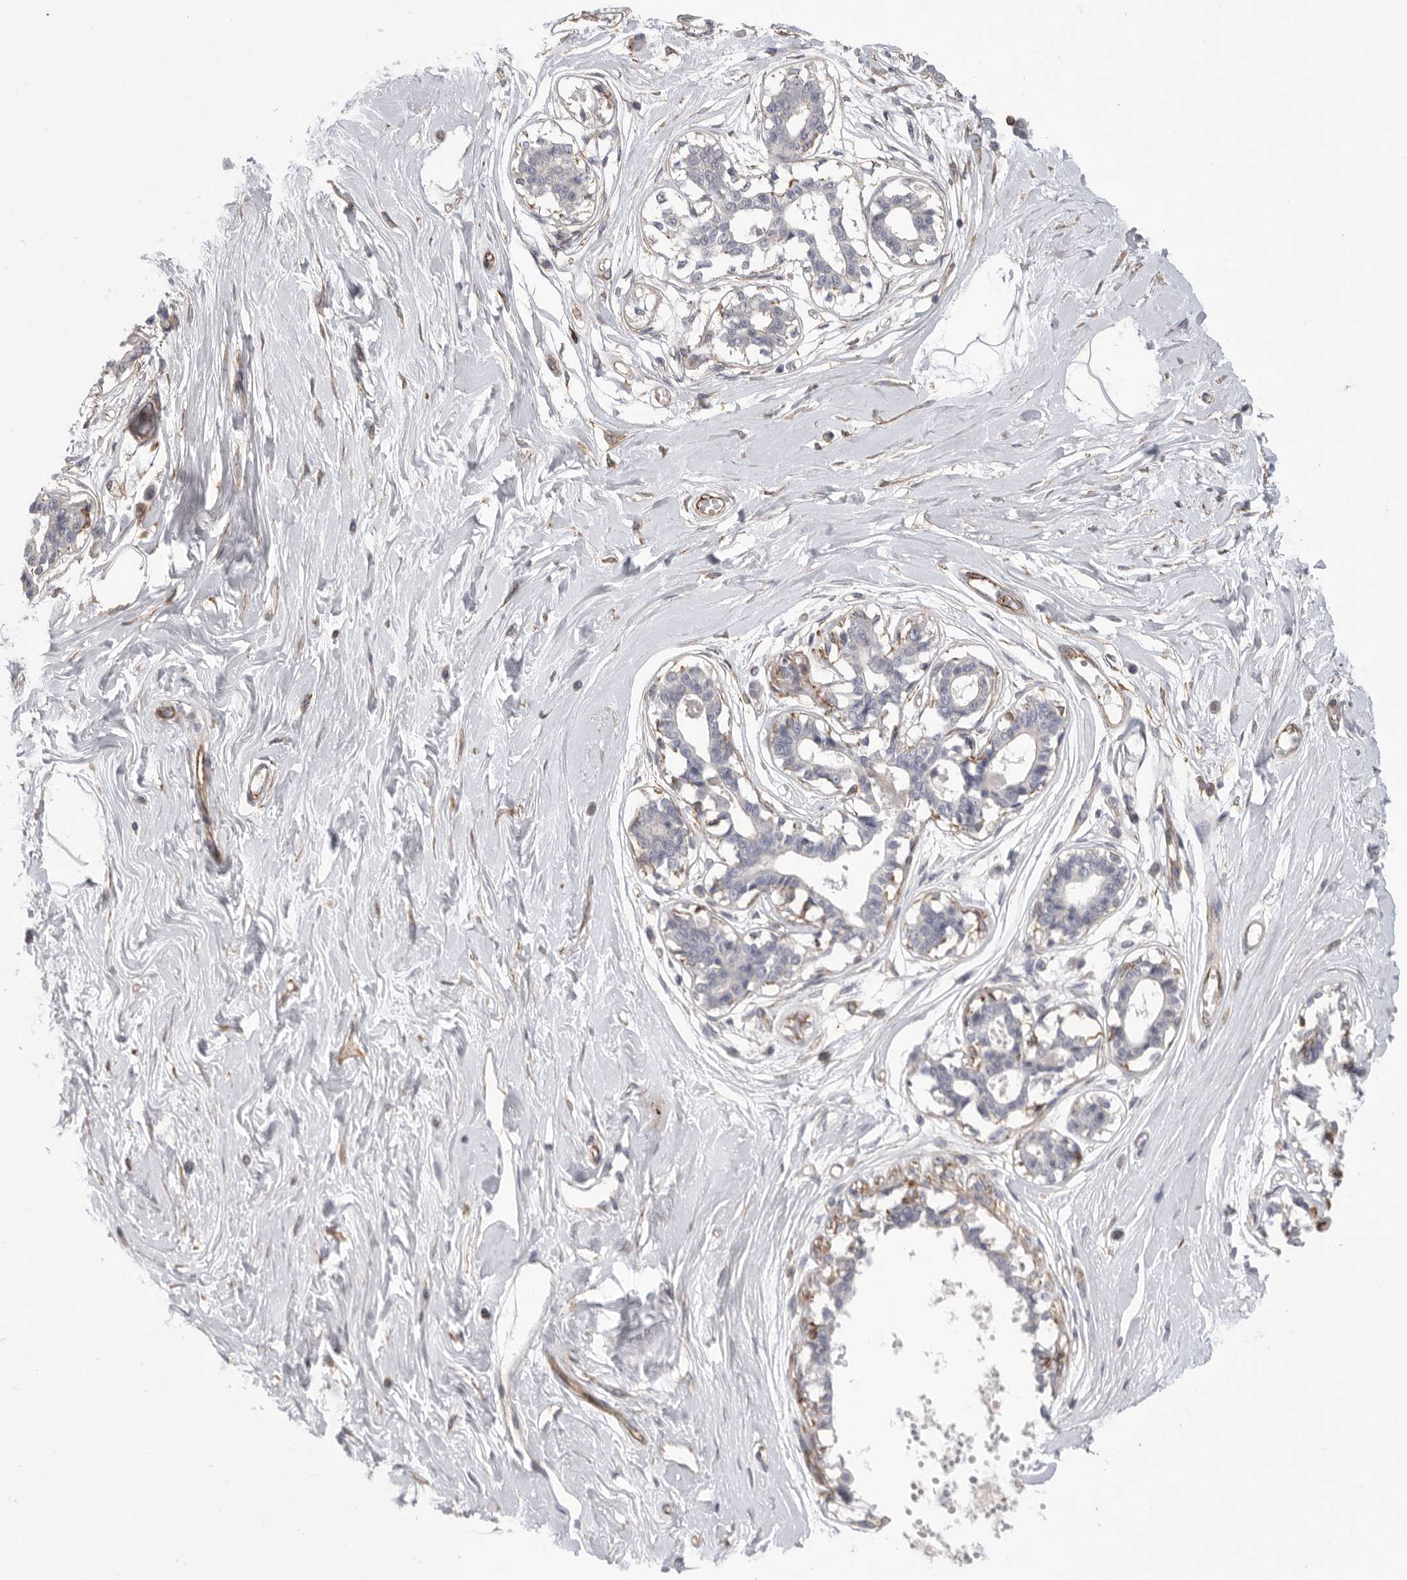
{"staining": {"intensity": "negative", "quantity": "none", "location": "none"}, "tissue": "breast", "cell_type": "Adipocytes", "image_type": "normal", "snomed": [{"axis": "morphology", "description": "Normal tissue, NOS"}, {"axis": "topography", "description": "Breast"}], "caption": "Immunohistochemistry micrograph of normal breast stained for a protein (brown), which exhibits no expression in adipocytes. Brightfield microscopy of immunohistochemistry stained with DAB (brown) and hematoxylin (blue), captured at high magnification.", "gene": "SIGLEC10", "patient": {"sex": "female", "age": 45}}